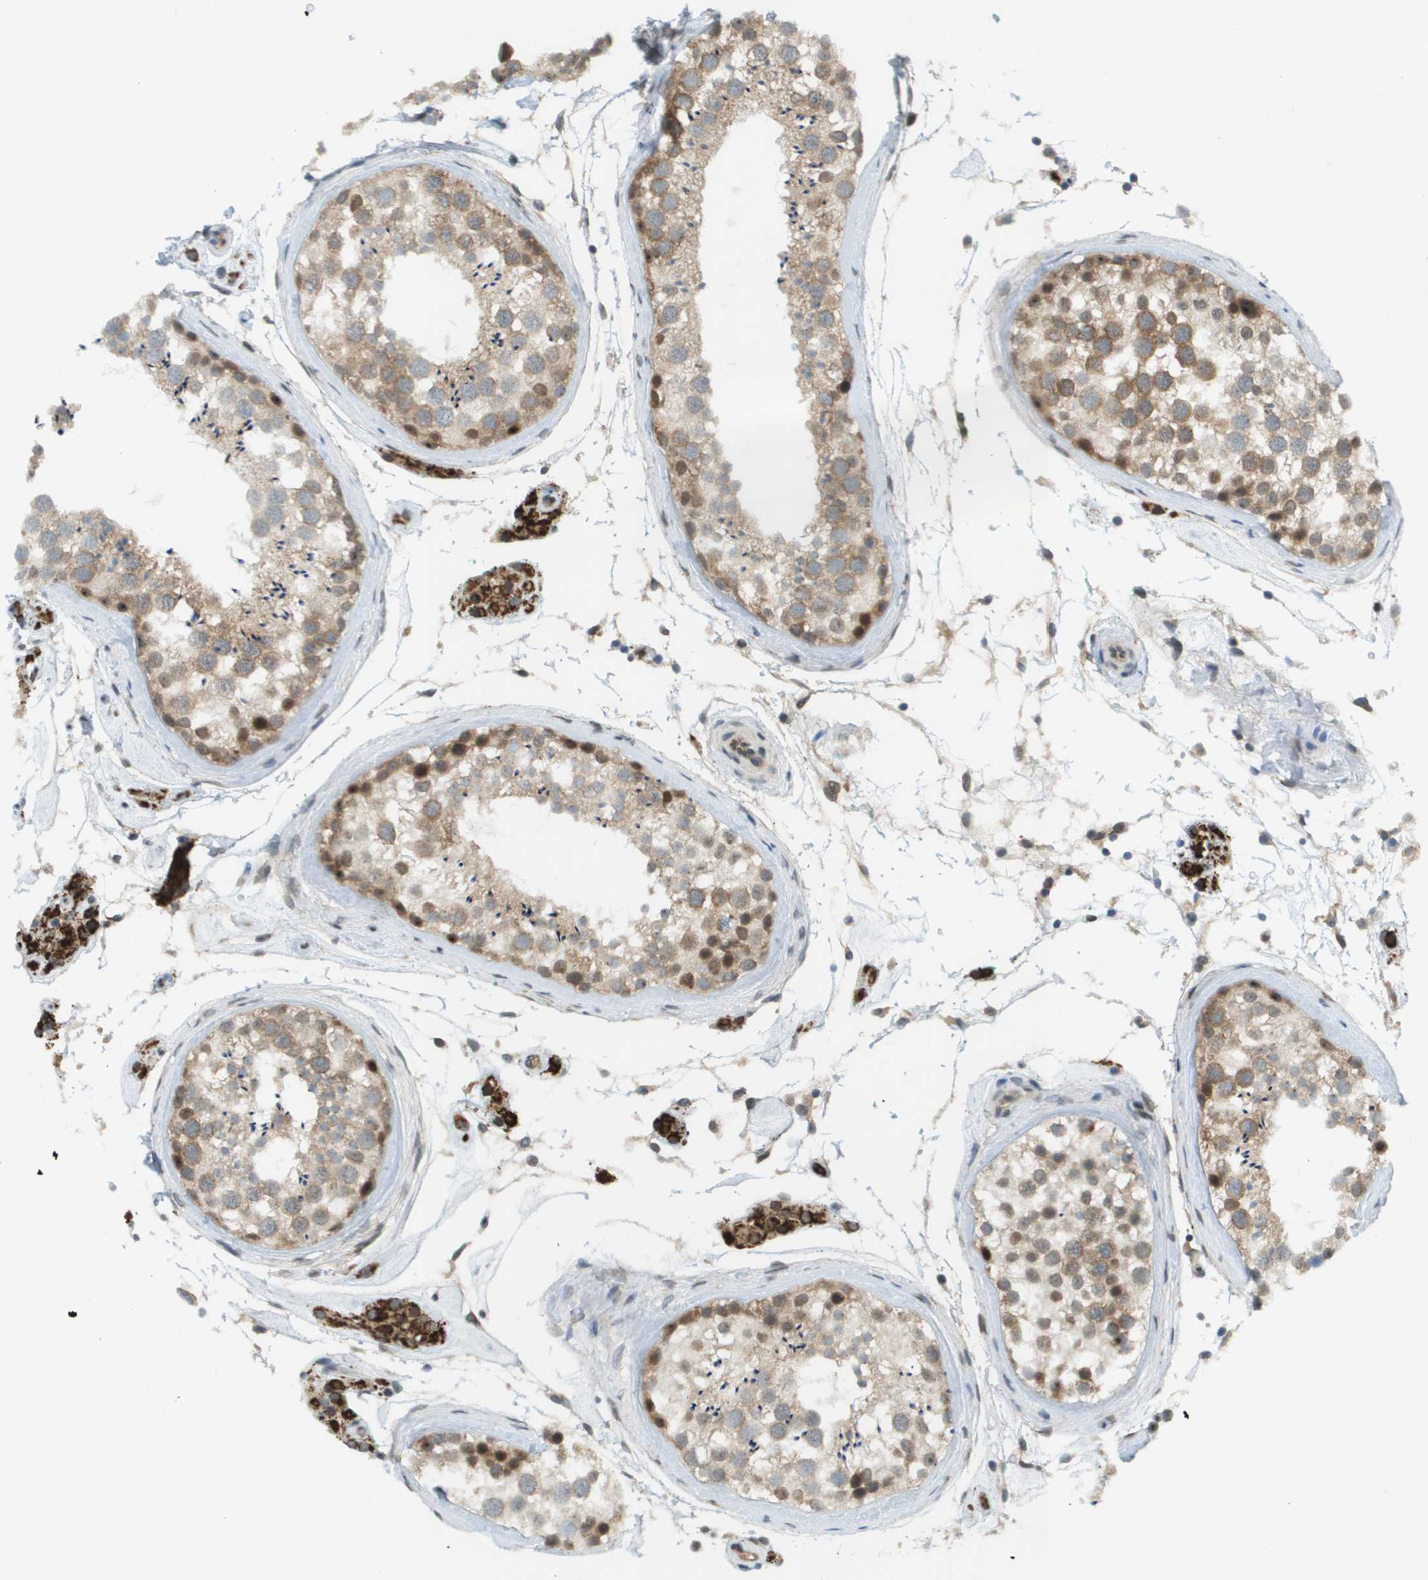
{"staining": {"intensity": "moderate", "quantity": ">75%", "location": "cytoplasmic/membranous,nuclear"}, "tissue": "testis", "cell_type": "Cells in seminiferous ducts", "image_type": "normal", "snomed": [{"axis": "morphology", "description": "Normal tissue, NOS"}, {"axis": "topography", "description": "Testis"}], "caption": "Immunohistochemistry (DAB (3,3'-diaminobenzidine)) staining of normal testis demonstrates moderate cytoplasmic/membranous,nuclear protein positivity in approximately >75% of cells in seminiferous ducts.", "gene": "CACNB4", "patient": {"sex": "male", "age": 46}}